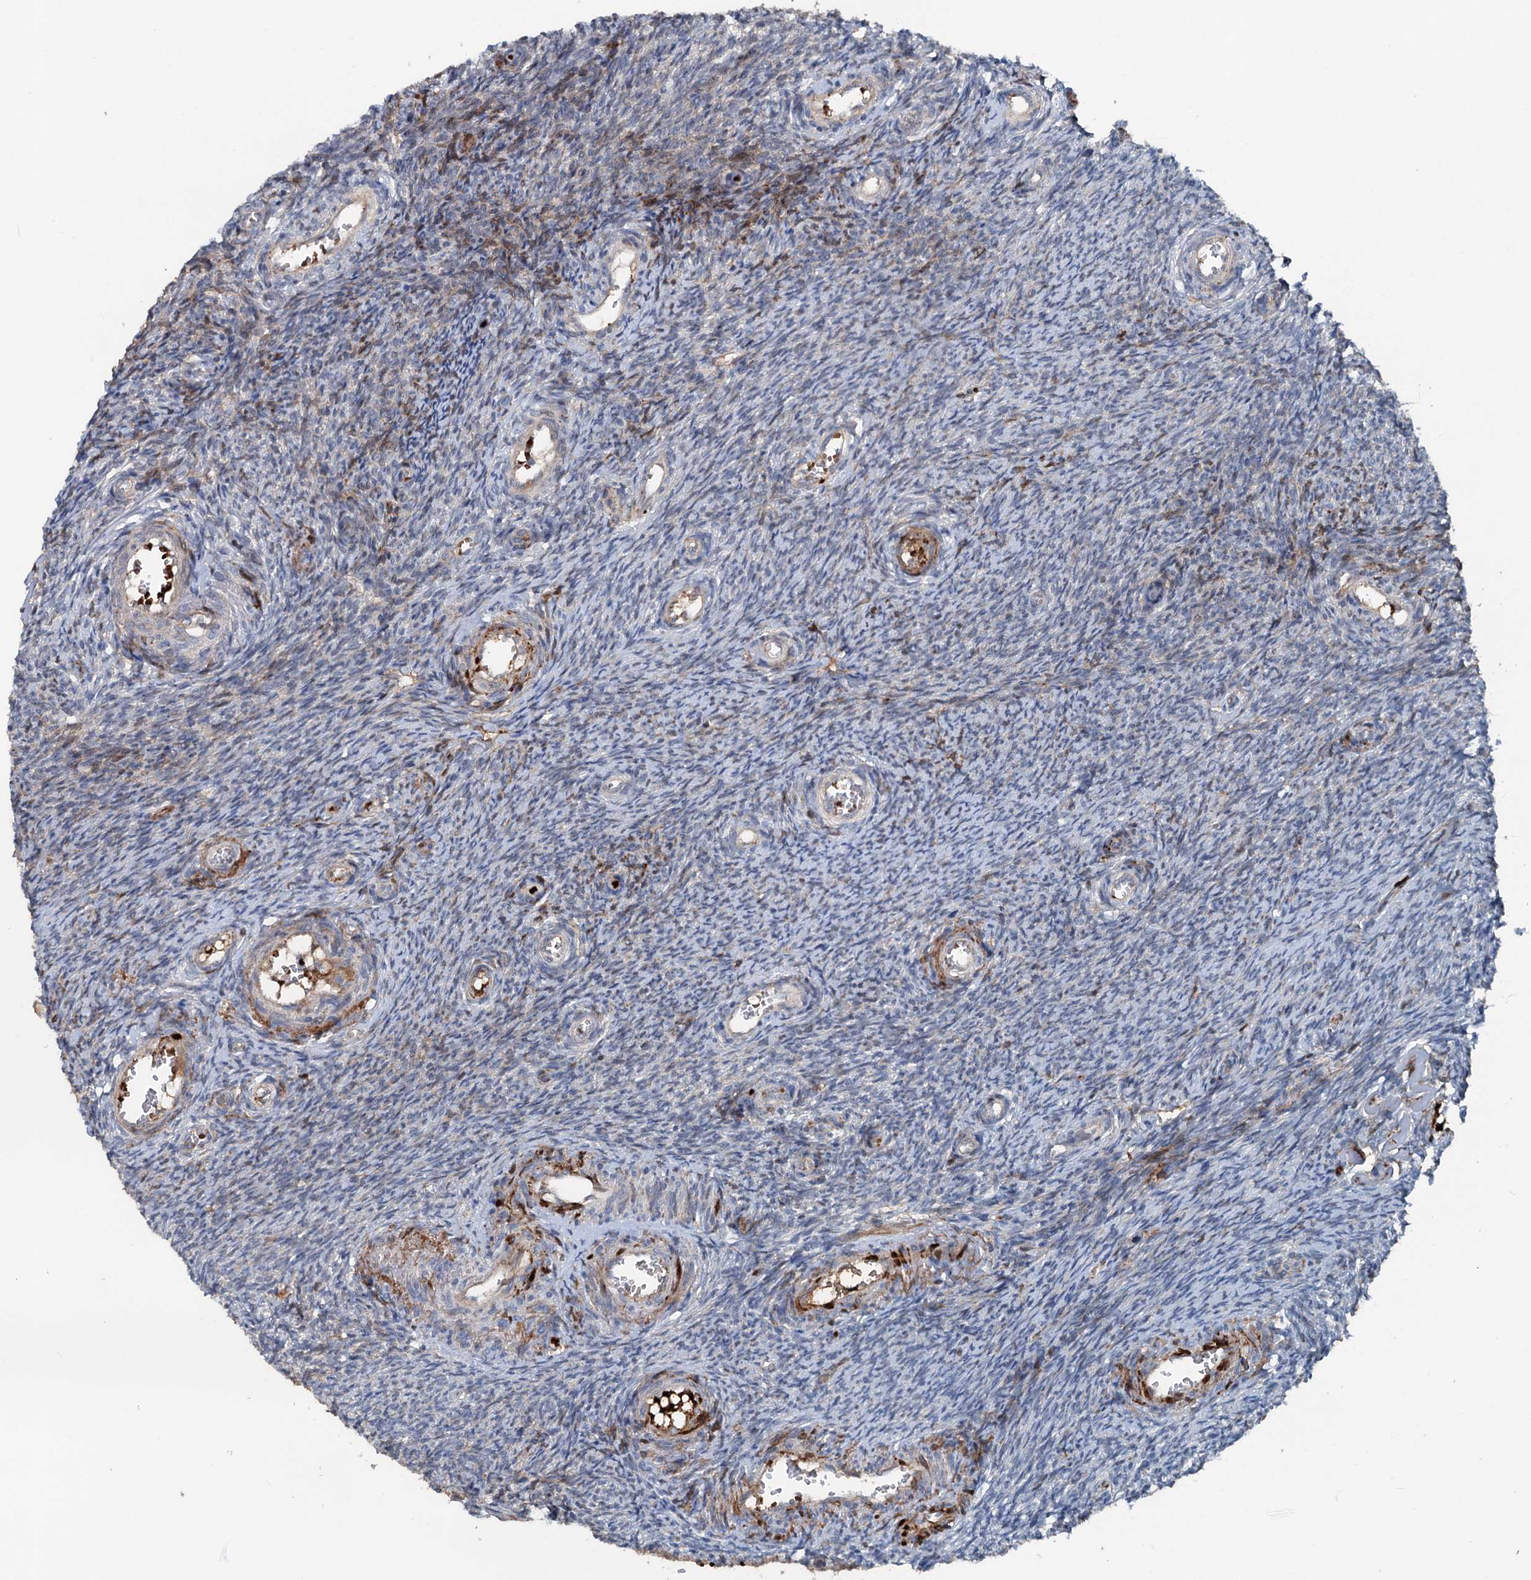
{"staining": {"intensity": "weak", "quantity": "<25%", "location": "cytoplasmic/membranous"}, "tissue": "ovary", "cell_type": "Ovarian stroma cells", "image_type": "normal", "snomed": [{"axis": "morphology", "description": "Normal tissue, NOS"}, {"axis": "topography", "description": "Ovary"}], "caption": "Immunohistochemistry of unremarkable human ovary exhibits no expression in ovarian stroma cells.", "gene": "TEDC1", "patient": {"sex": "female", "age": 44}}